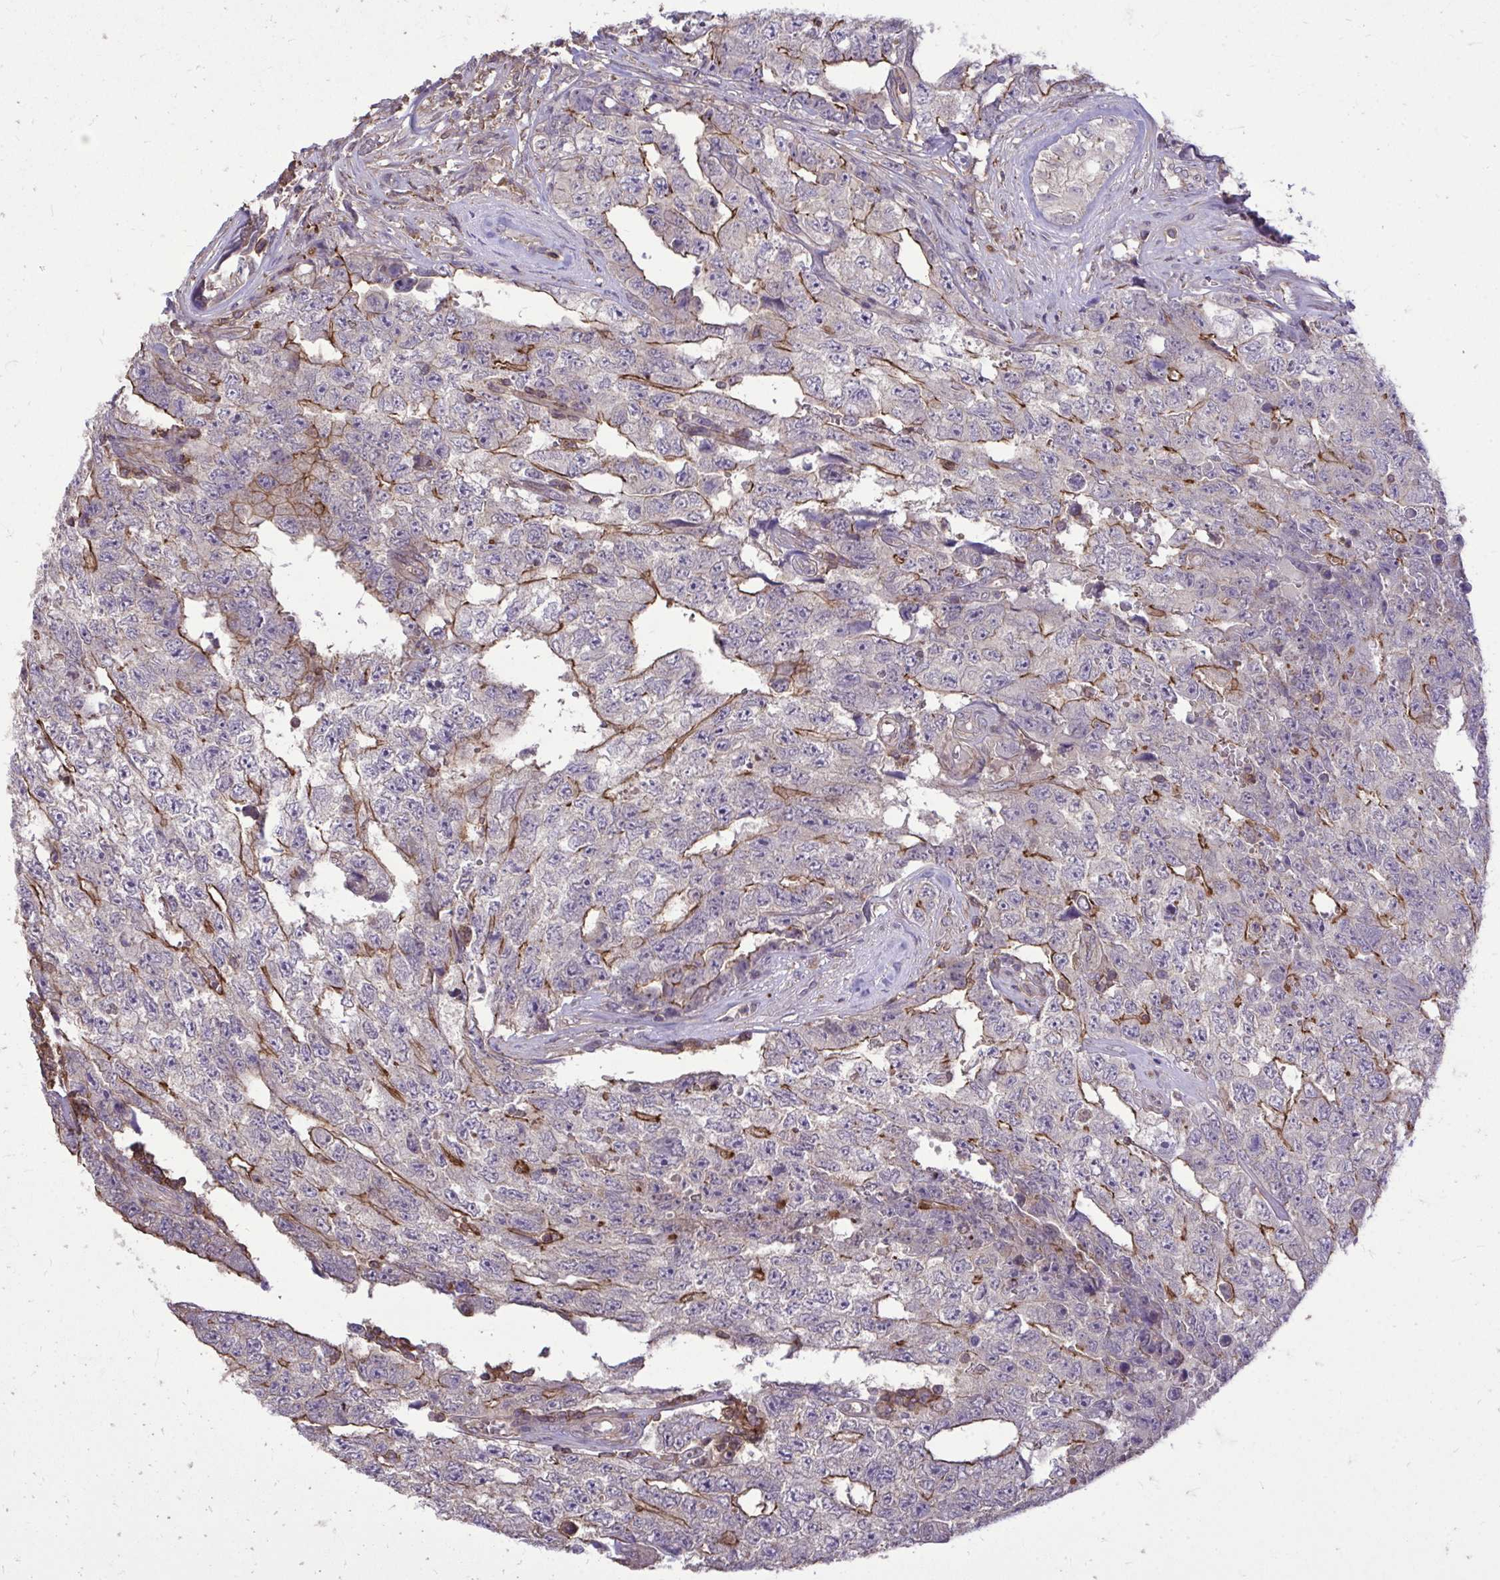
{"staining": {"intensity": "moderate", "quantity": "25%-75%", "location": "cytoplasmic/membranous"}, "tissue": "testis cancer", "cell_type": "Tumor cells", "image_type": "cancer", "snomed": [{"axis": "morphology", "description": "Normal tissue, NOS"}, {"axis": "morphology", "description": "Carcinoma, Embryonal, NOS"}, {"axis": "topography", "description": "Testis"}, {"axis": "topography", "description": "Epididymis"}], "caption": "This image reveals testis cancer (embryonal carcinoma) stained with IHC to label a protein in brown. The cytoplasmic/membranous of tumor cells show moderate positivity for the protein. Nuclei are counter-stained blue.", "gene": "IGFL2", "patient": {"sex": "male", "age": 25}}